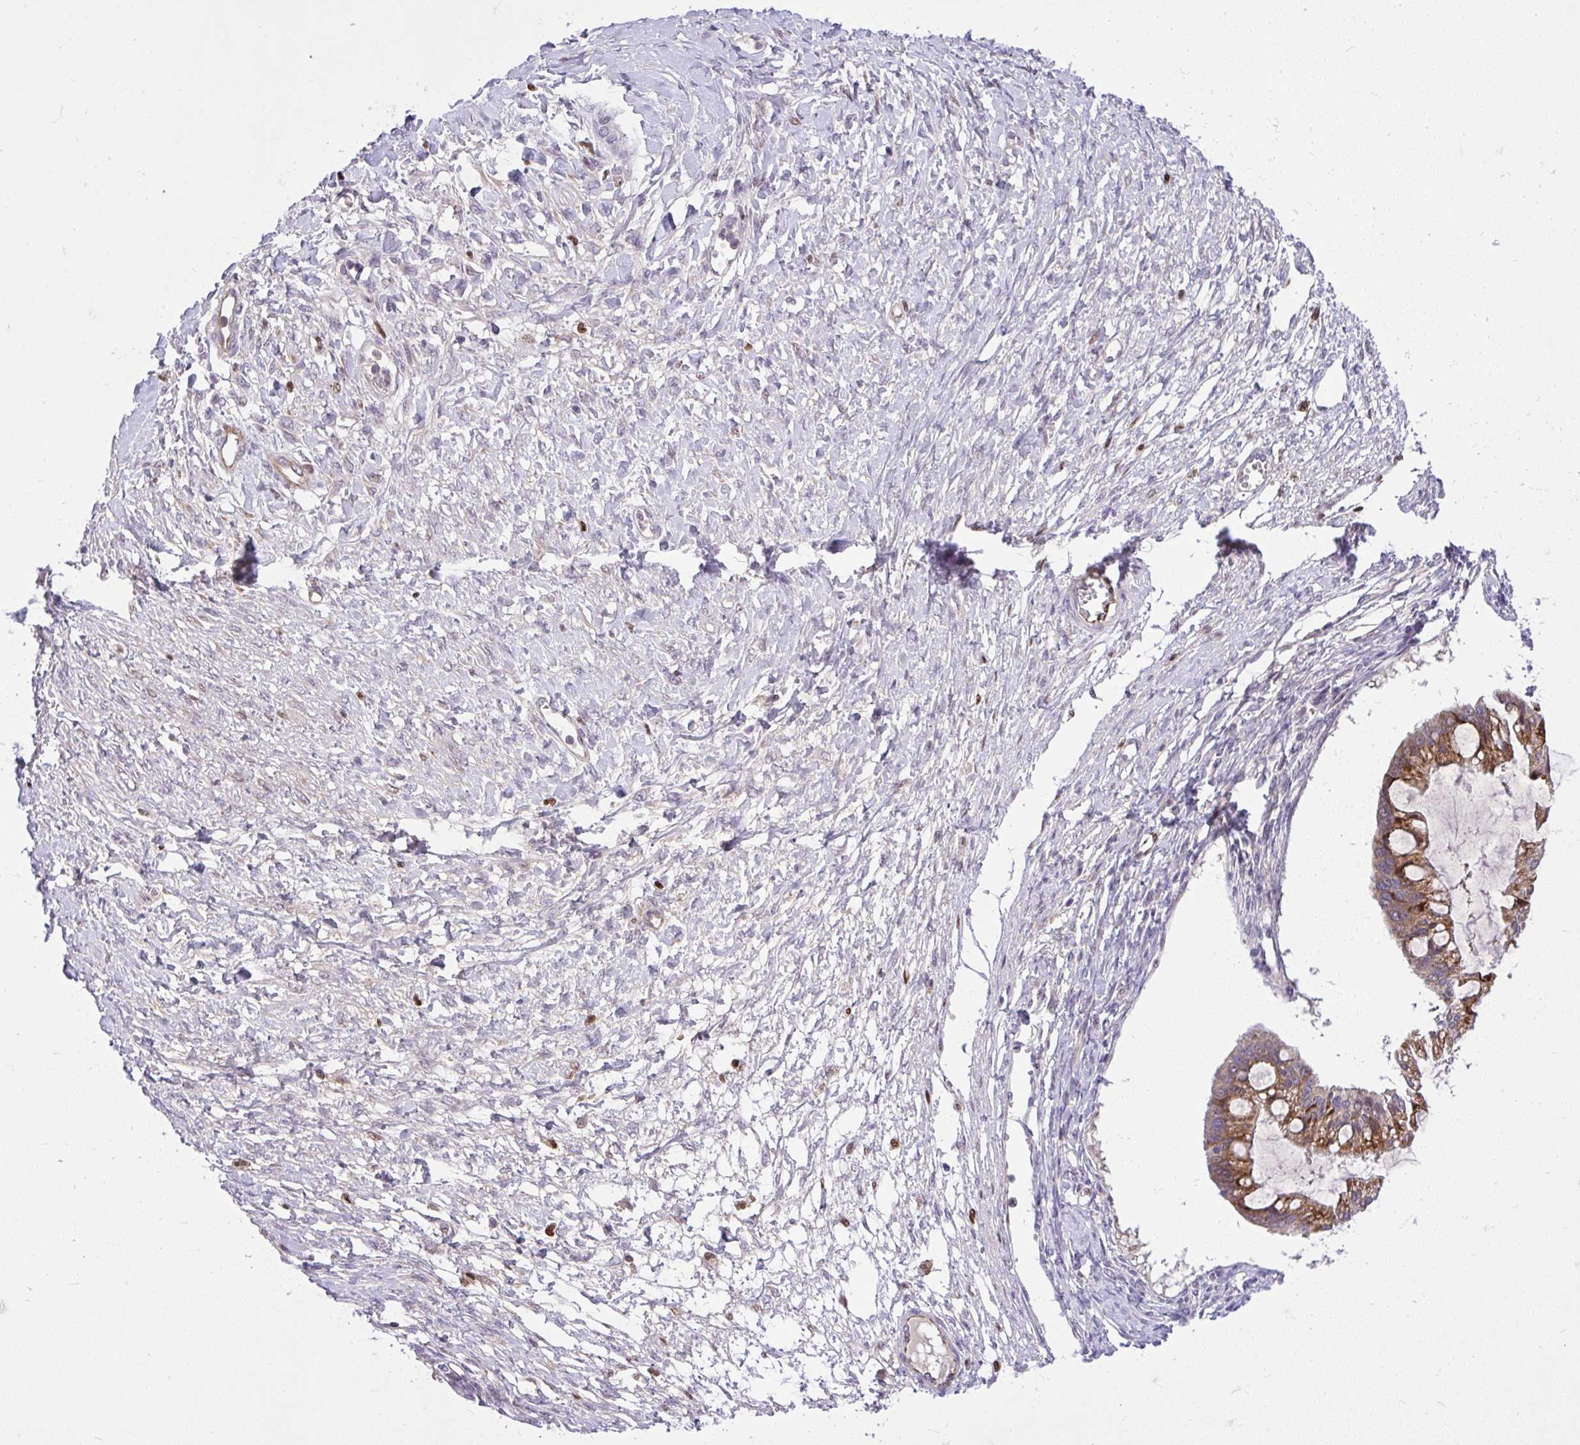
{"staining": {"intensity": "strong", "quantity": ">75%", "location": "cytoplasmic/membranous"}, "tissue": "ovarian cancer", "cell_type": "Tumor cells", "image_type": "cancer", "snomed": [{"axis": "morphology", "description": "Cystadenocarcinoma, mucinous, NOS"}, {"axis": "topography", "description": "Ovary"}], "caption": "About >75% of tumor cells in ovarian mucinous cystadenocarcinoma exhibit strong cytoplasmic/membranous protein positivity as visualized by brown immunohistochemical staining.", "gene": "CHIA", "patient": {"sex": "female", "age": 73}}